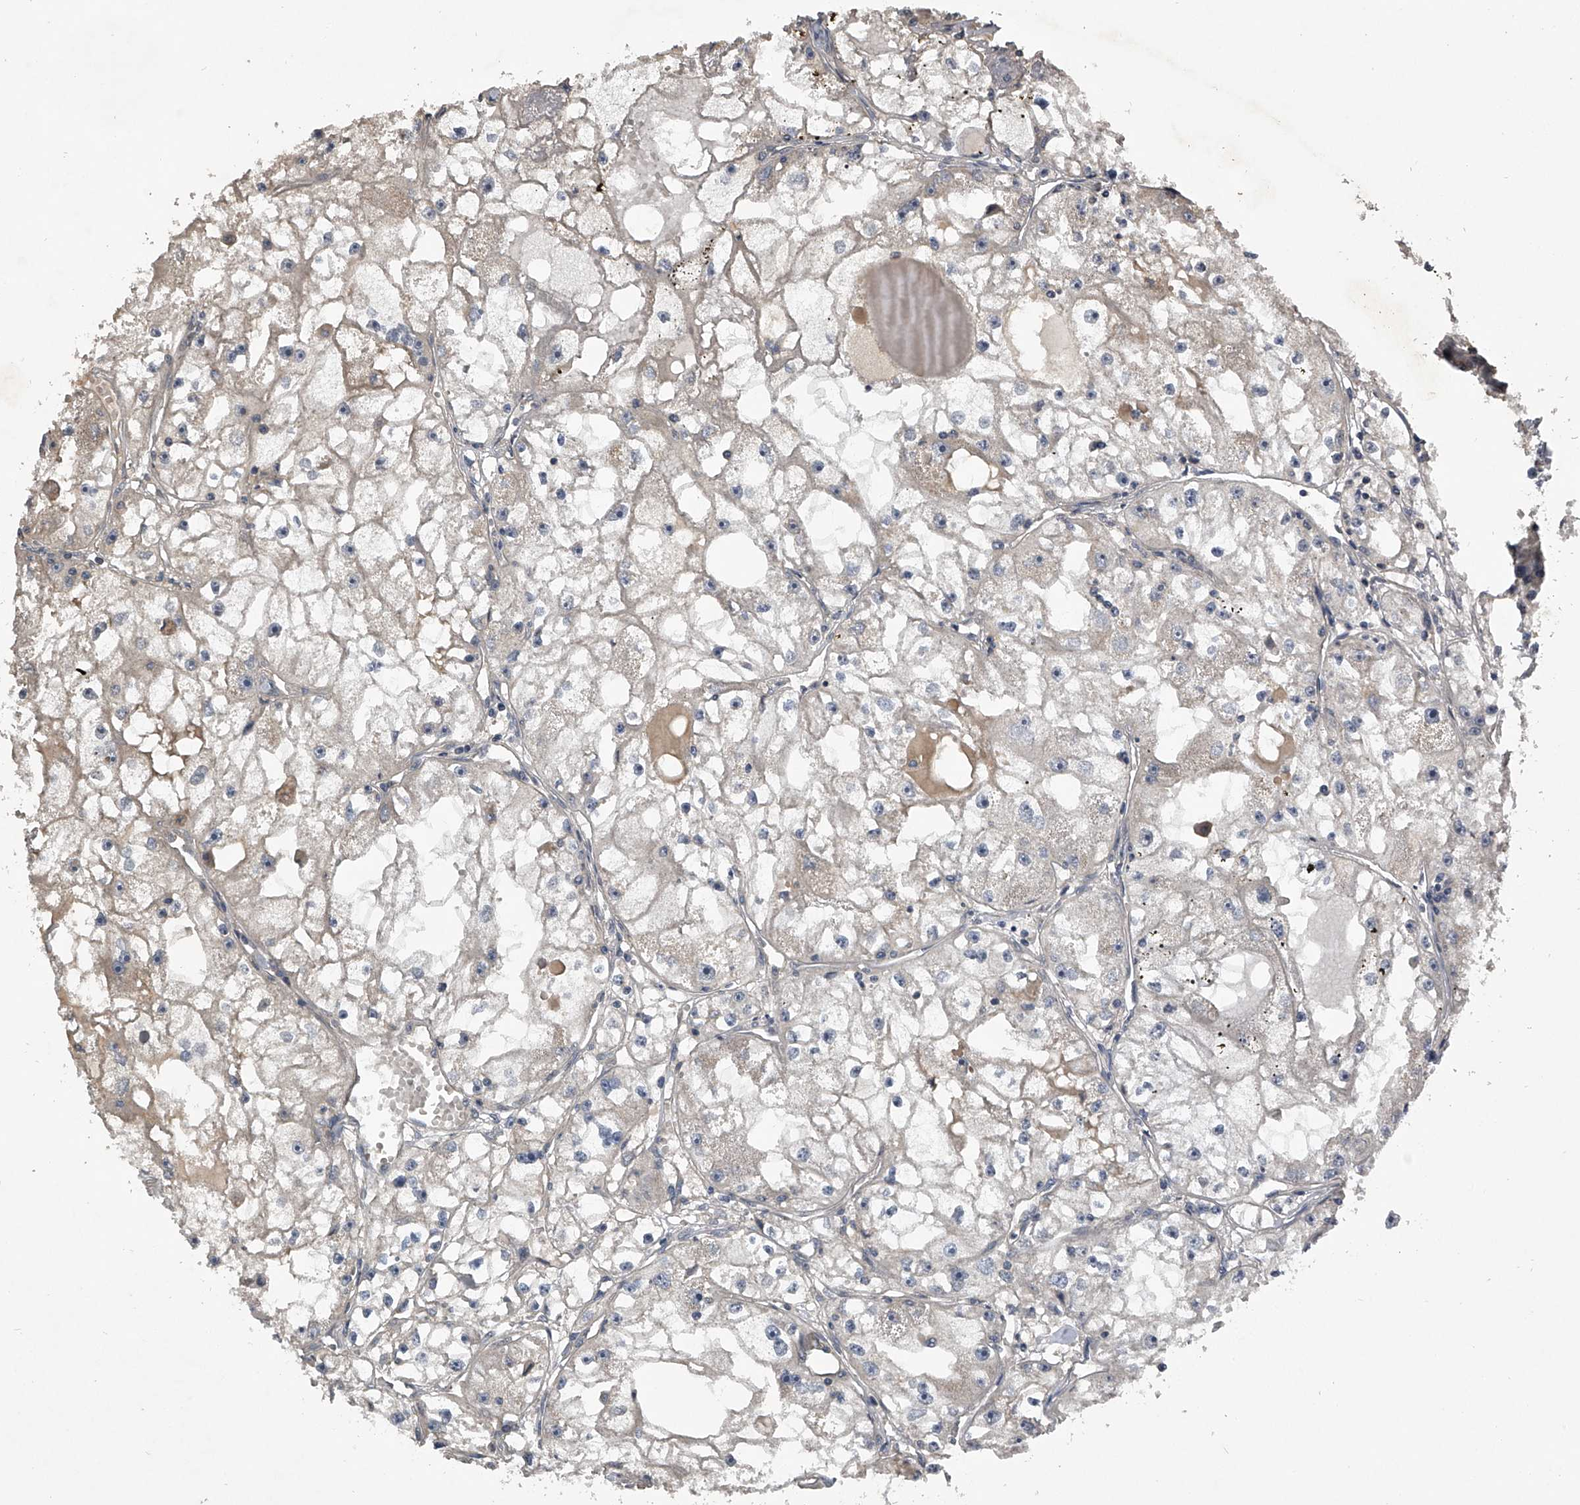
{"staining": {"intensity": "negative", "quantity": "none", "location": "none"}, "tissue": "renal cancer", "cell_type": "Tumor cells", "image_type": "cancer", "snomed": [{"axis": "morphology", "description": "Adenocarcinoma, NOS"}, {"axis": "topography", "description": "Kidney"}], "caption": "Micrograph shows no significant protein staining in tumor cells of adenocarcinoma (renal). Brightfield microscopy of immunohistochemistry stained with DAB (brown) and hematoxylin (blue), captured at high magnification.", "gene": "NFS1", "patient": {"sex": "male", "age": 56}}